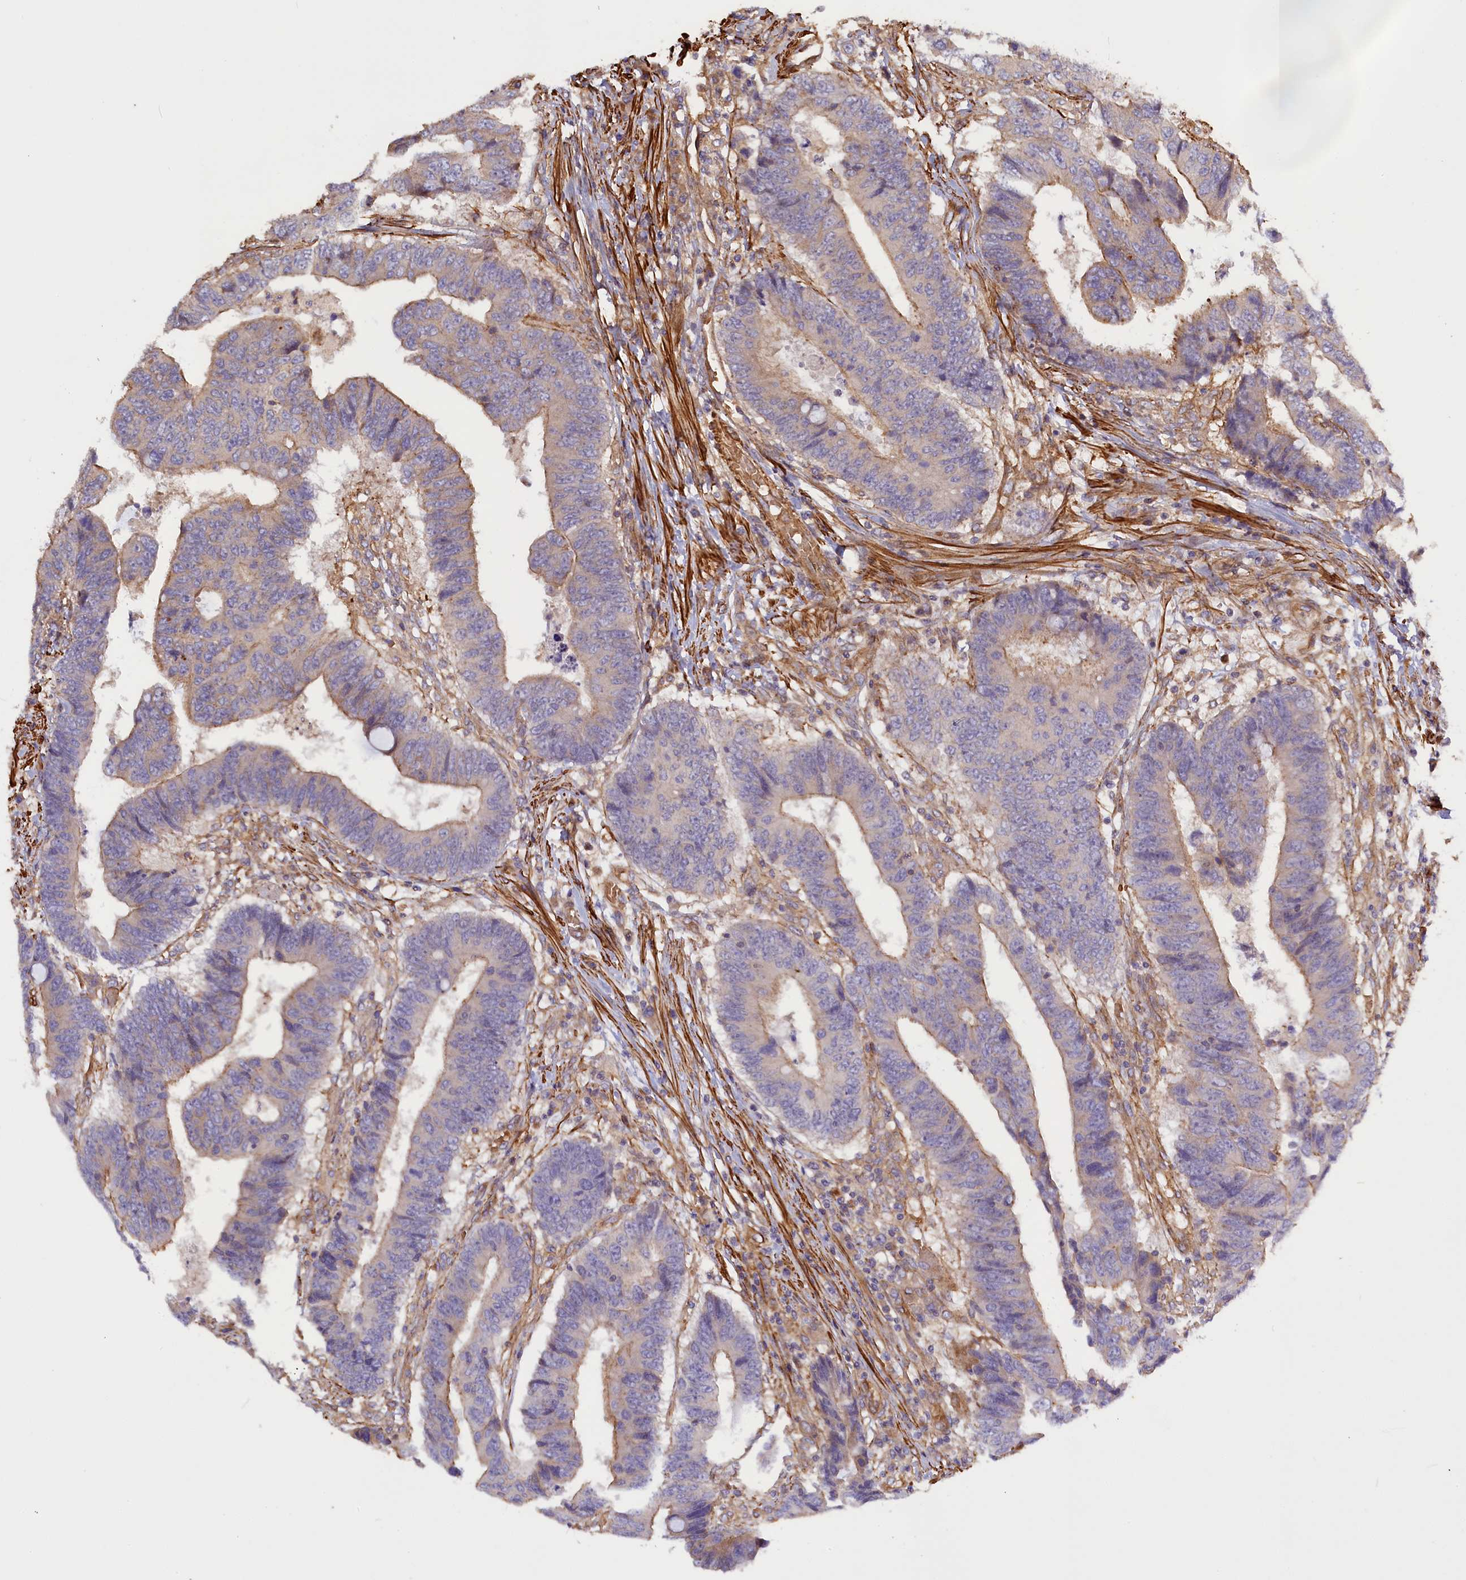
{"staining": {"intensity": "weak", "quantity": "25%-75%", "location": "cytoplasmic/membranous"}, "tissue": "colorectal cancer", "cell_type": "Tumor cells", "image_type": "cancer", "snomed": [{"axis": "morphology", "description": "Adenocarcinoma, NOS"}, {"axis": "topography", "description": "Rectum"}], "caption": "A low amount of weak cytoplasmic/membranous staining is present in approximately 25%-75% of tumor cells in colorectal cancer tissue.", "gene": "FUZ", "patient": {"sex": "male", "age": 84}}